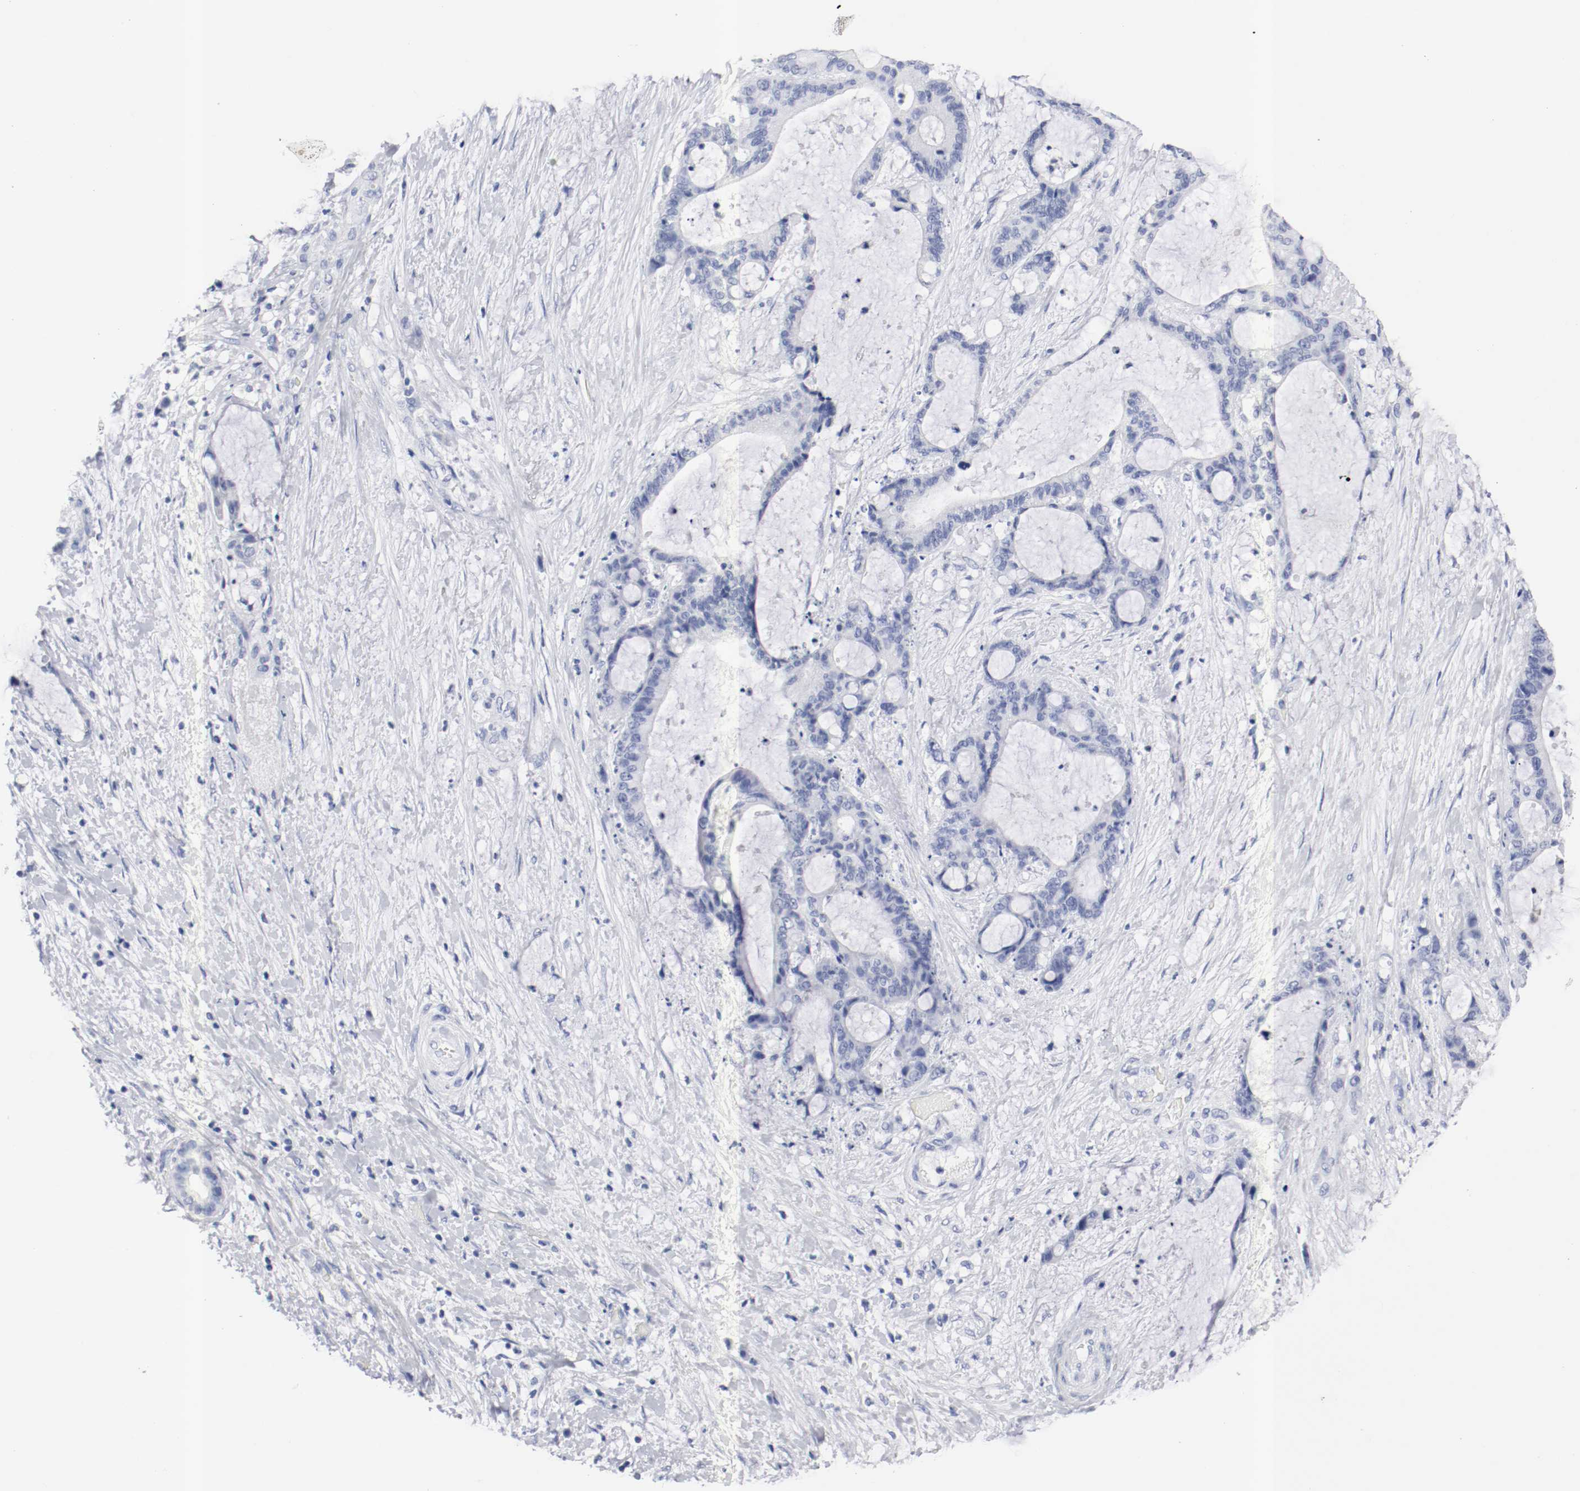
{"staining": {"intensity": "negative", "quantity": "none", "location": "none"}, "tissue": "liver cancer", "cell_type": "Tumor cells", "image_type": "cancer", "snomed": [{"axis": "morphology", "description": "Cholangiocarcinoma"}, {"axis": "topography", "description": "Liver"}], "caption": "Protein analysis of liver cancer demonstrates no significant positivity in tumor cells.", "gene": "GAD1", "patient": {"sex": "female", "age": 73}}